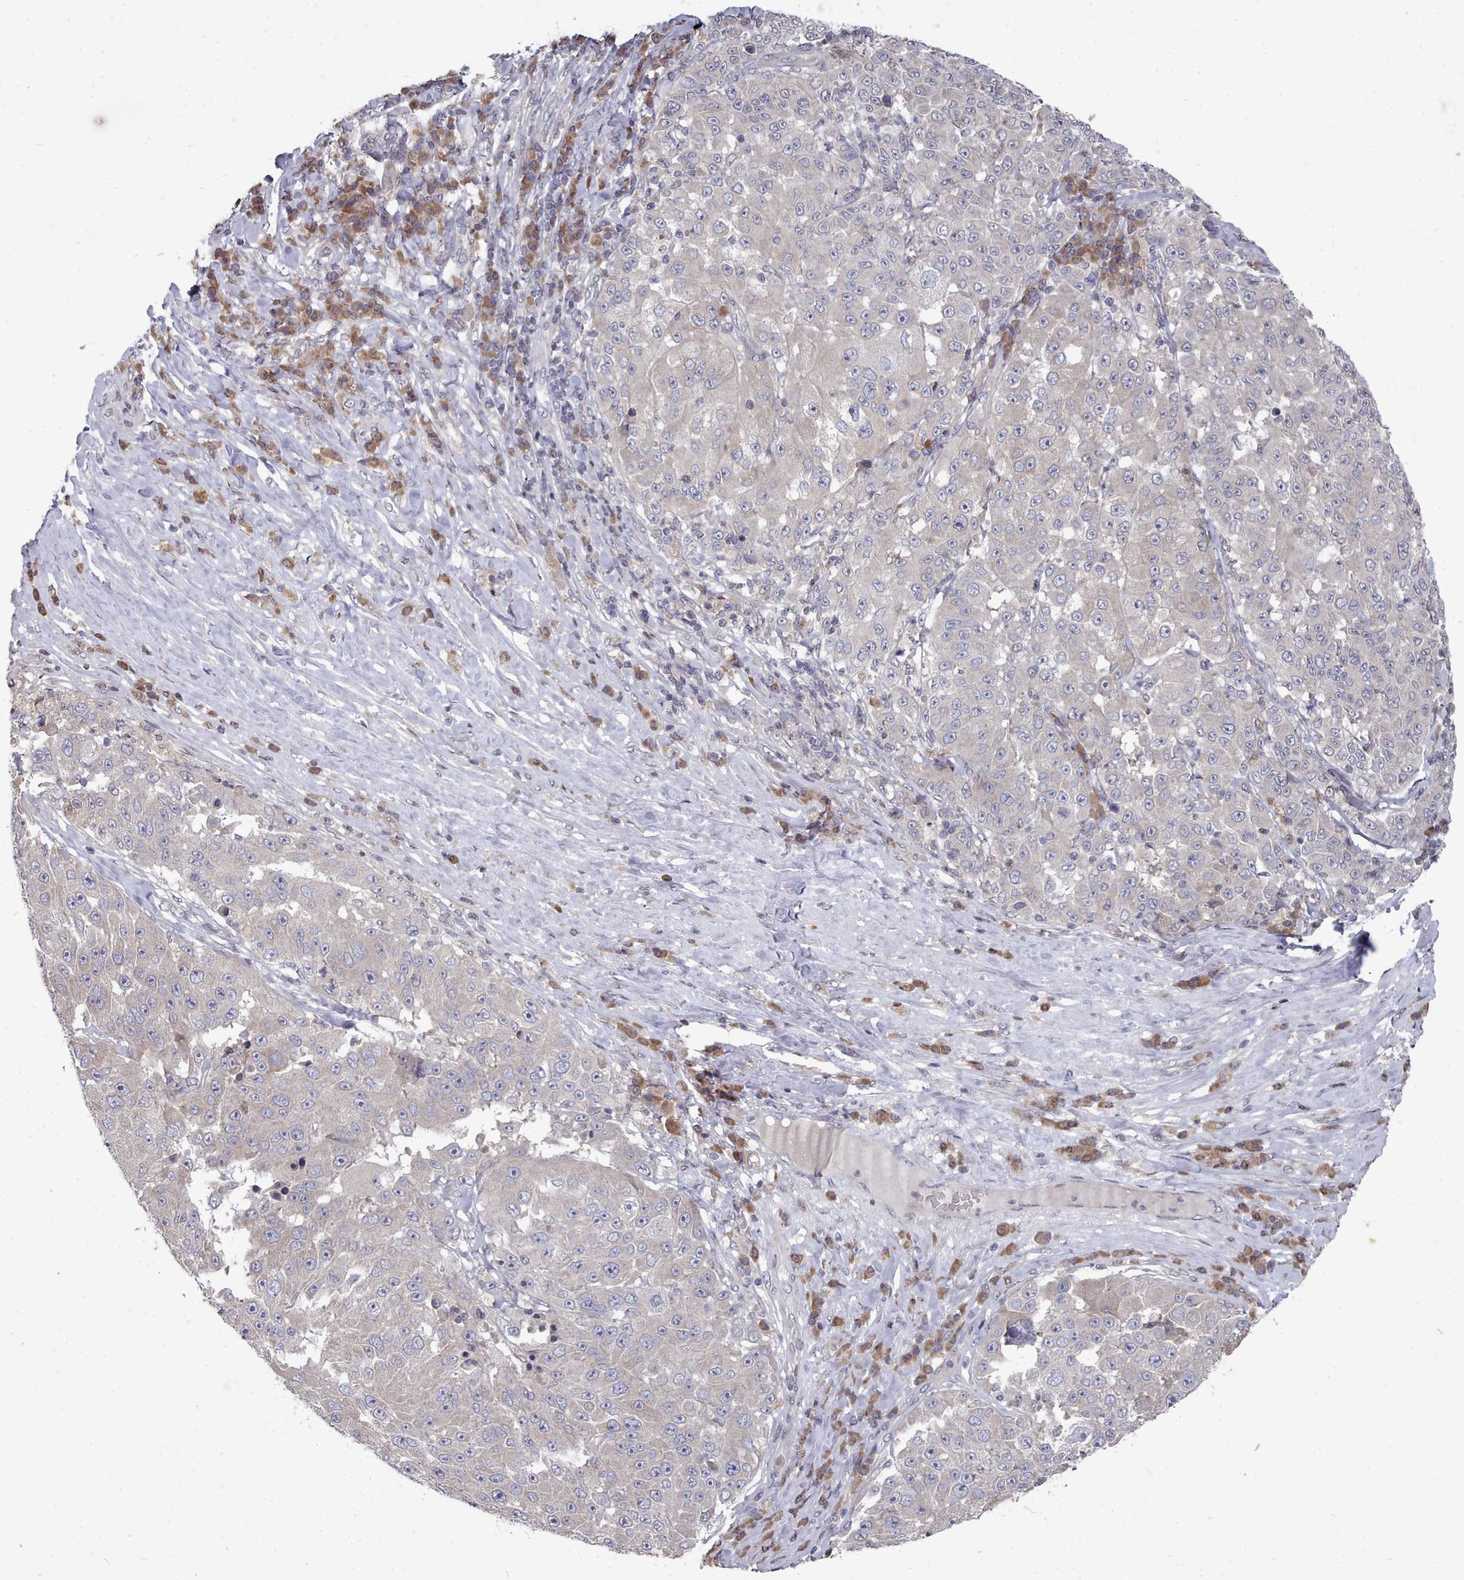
{"staining": {"intensity": "negative", "quantity": "none", "location": "none"}, "tissue": "melanoma", "cell_type": "Tumor cells", "image_type": "cancer", "snomed": [{"axis": "morphology", "description": "Malignant melanoma, Metastatic site"}, {"axis": "topography", "description": "Lymph node"}], "caption": "Tumor cells show no significant protein staining in malignant melanoma (metastatic site).", "gene": "ACKR3", "patient": {"sex": "male", "age": 62}}